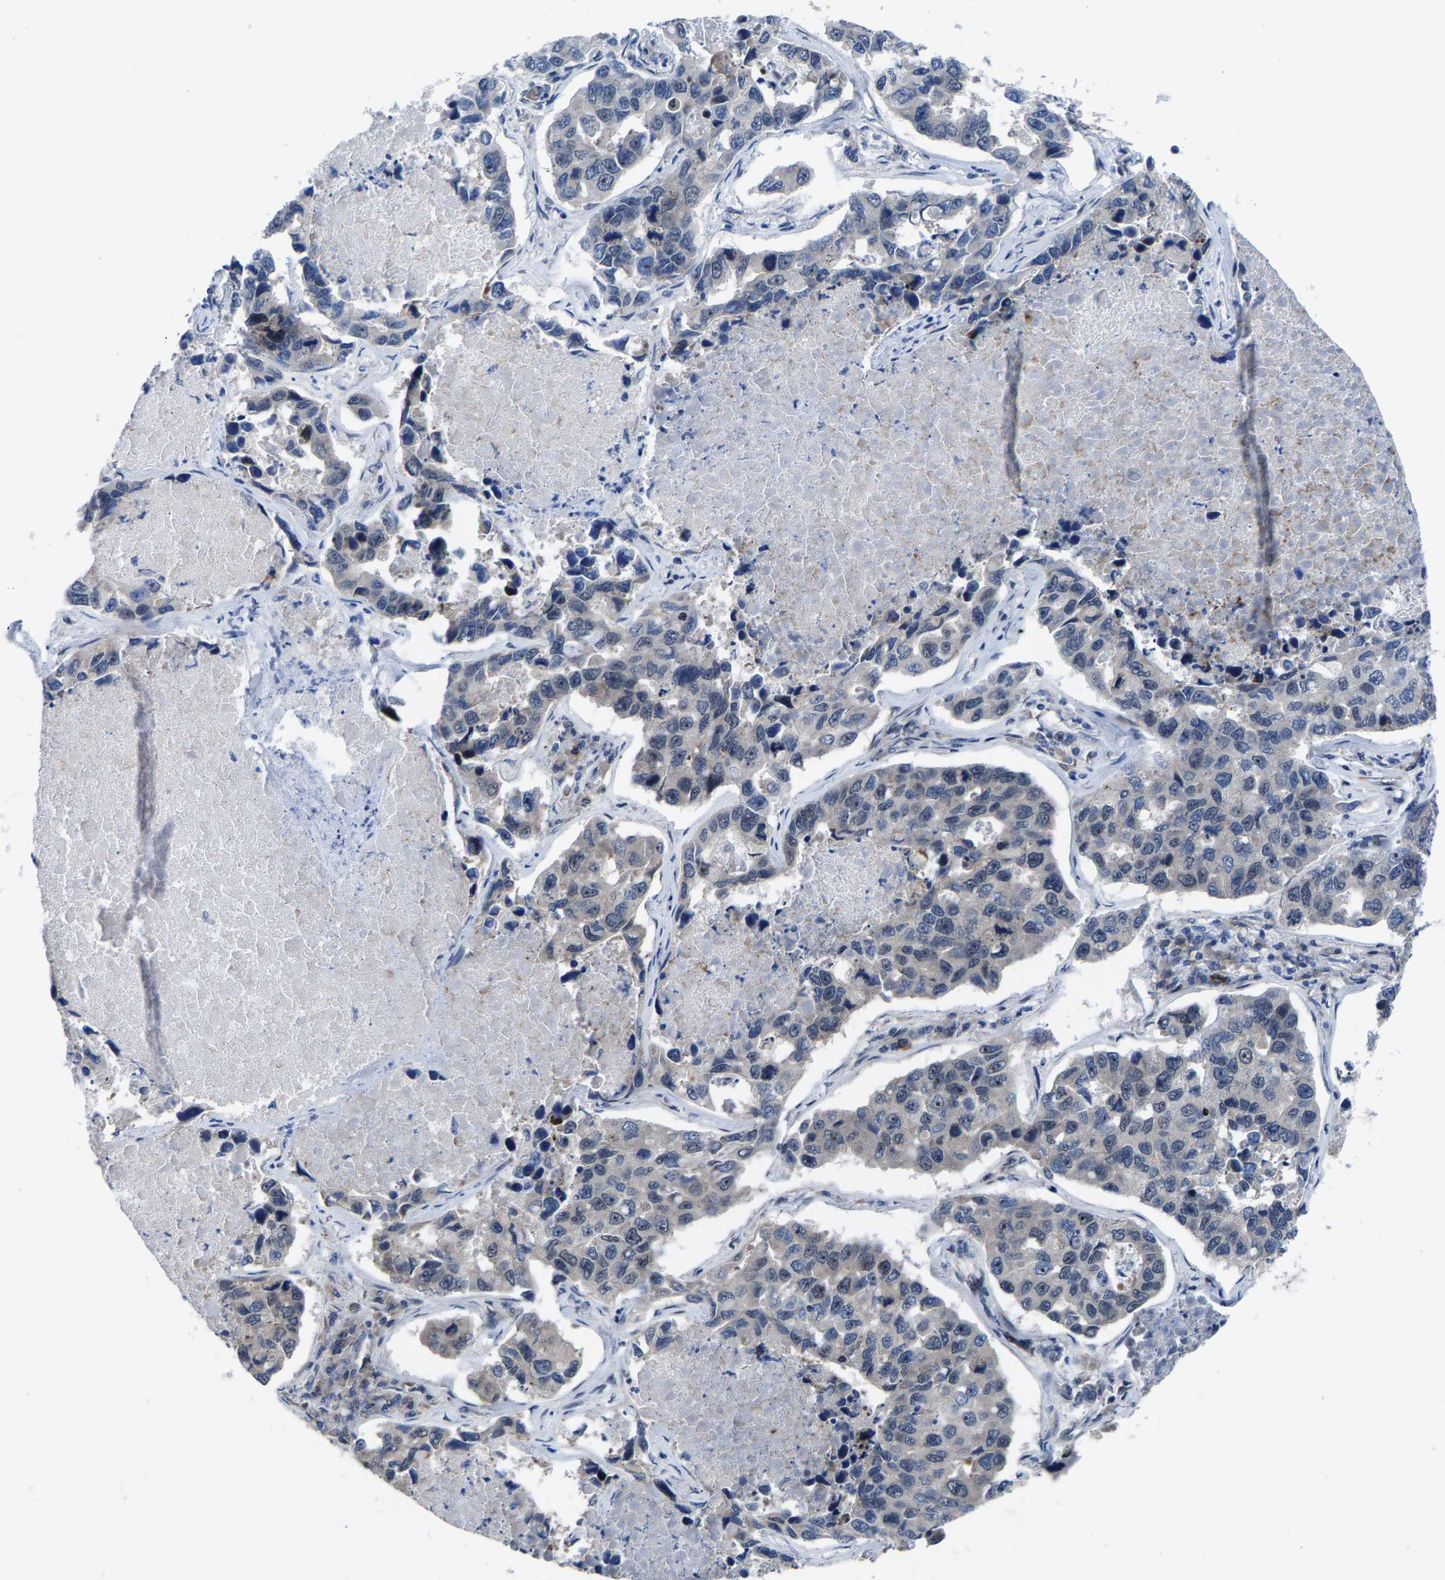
{"staining": {"intensity": "negative", "quantity": "none", "location": "none"}, "tissue": "lung cancer", "cell_type": "Tumor cells", "image_type": "cancer", "snomed": [{"axis": "morphology", "description": "Adenocarcinoma, NOS"}, {"axis": "topography", "description": "Lung"}], "caption": "Image shows no significant protein staining in tumor cells of lung adenocarcinoma.", "gene": "HAUS6", "patient": {"sex": "male", "age": 64}}